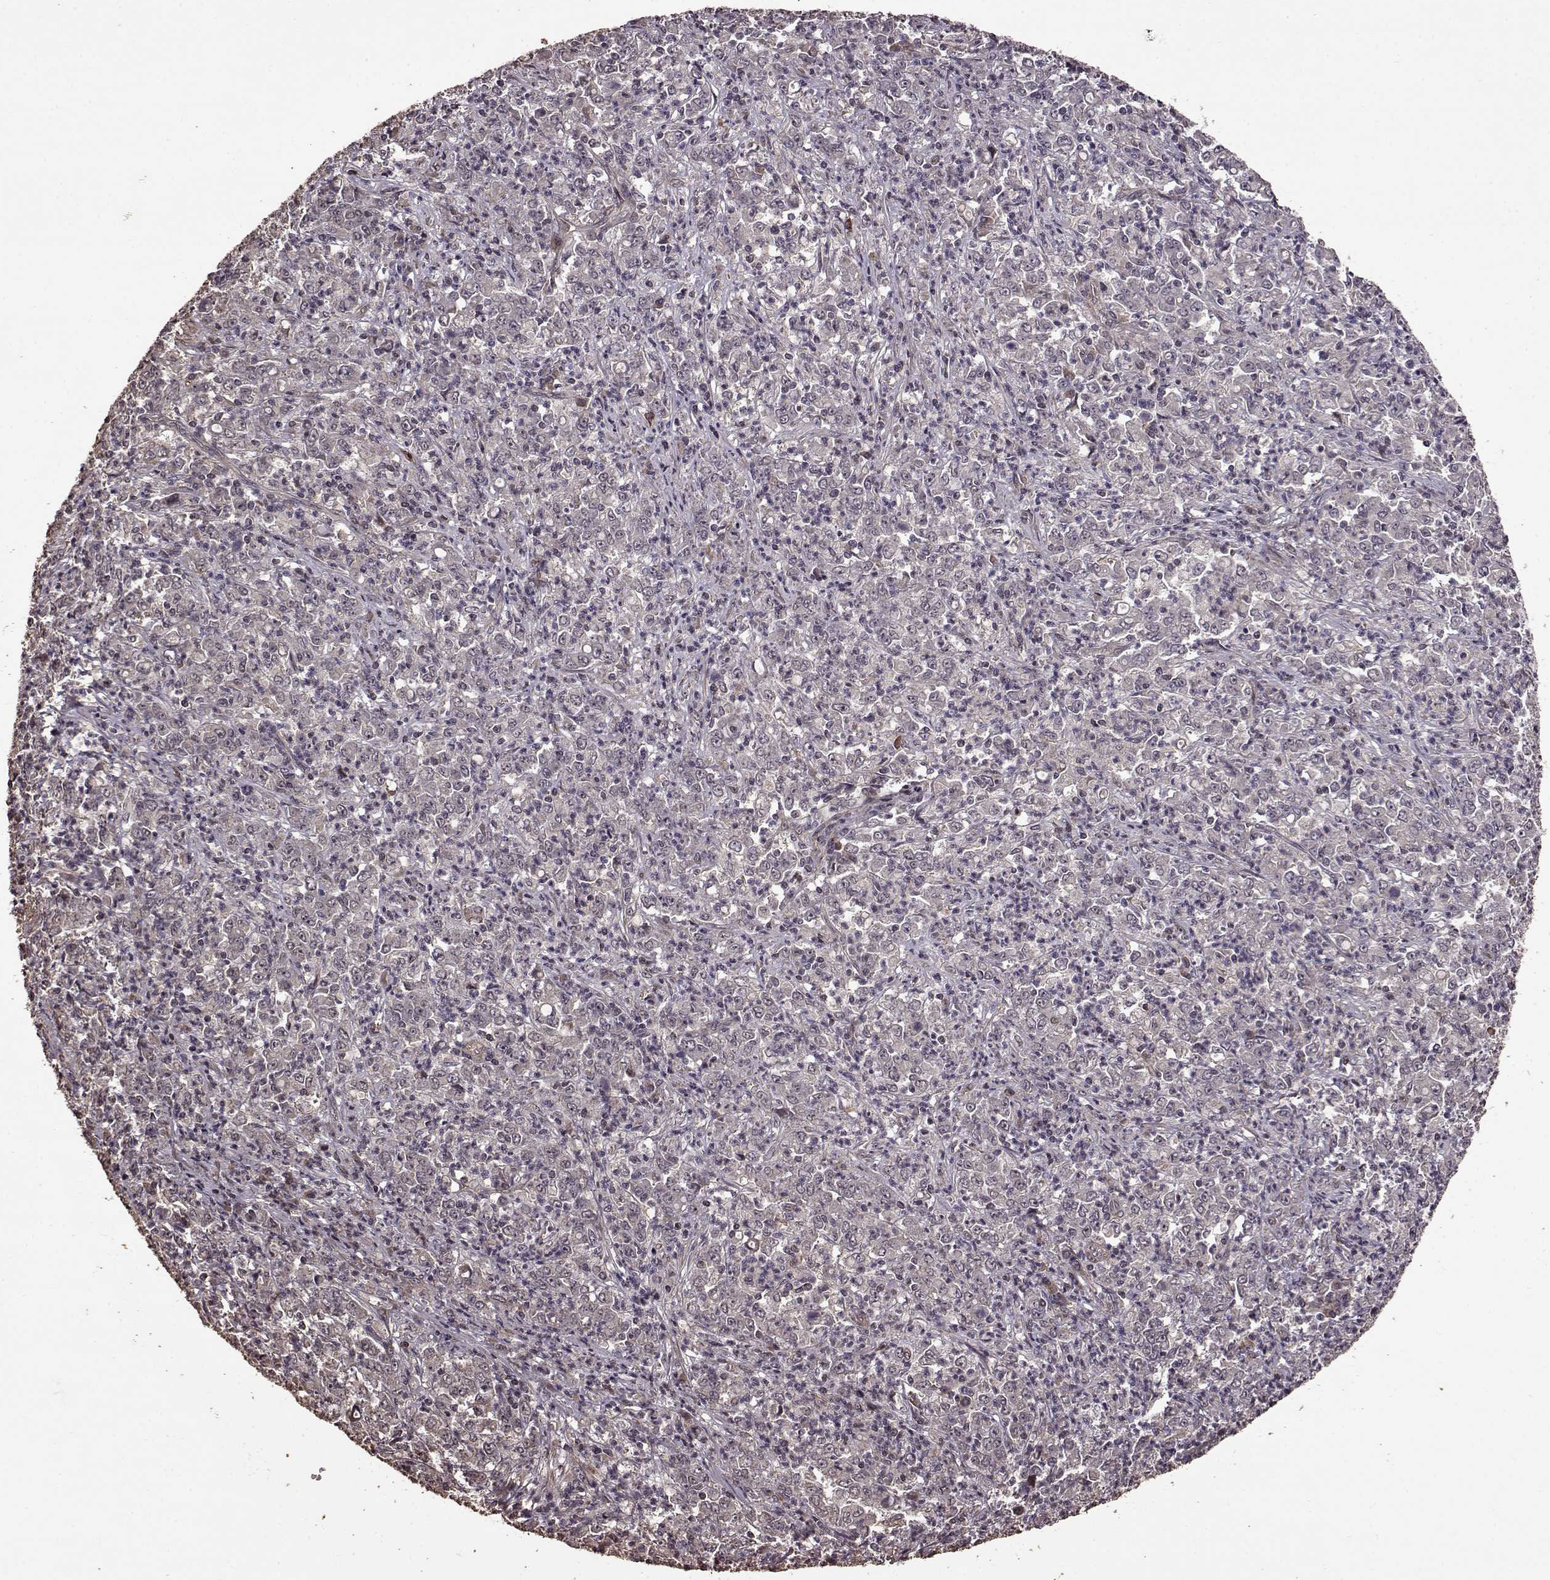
{"staining": {"intensity": "negative", "quantity": "none", "location": "none"}, "tissue": "stomach cancer", "cell_type": "Tumor cells", "image_type": "cancer", "snomed": [{"axis": "morphology", "description": "Adenocarcinoma, NOS"}, {"axis": "topography", "description": "Stomach, lower"}], "caption": "There is no significant positivity in tumor cells of stomach adenocarcinoma.", "gene": "FBXW11", "patient": {"sex": "female", "age": 71}}